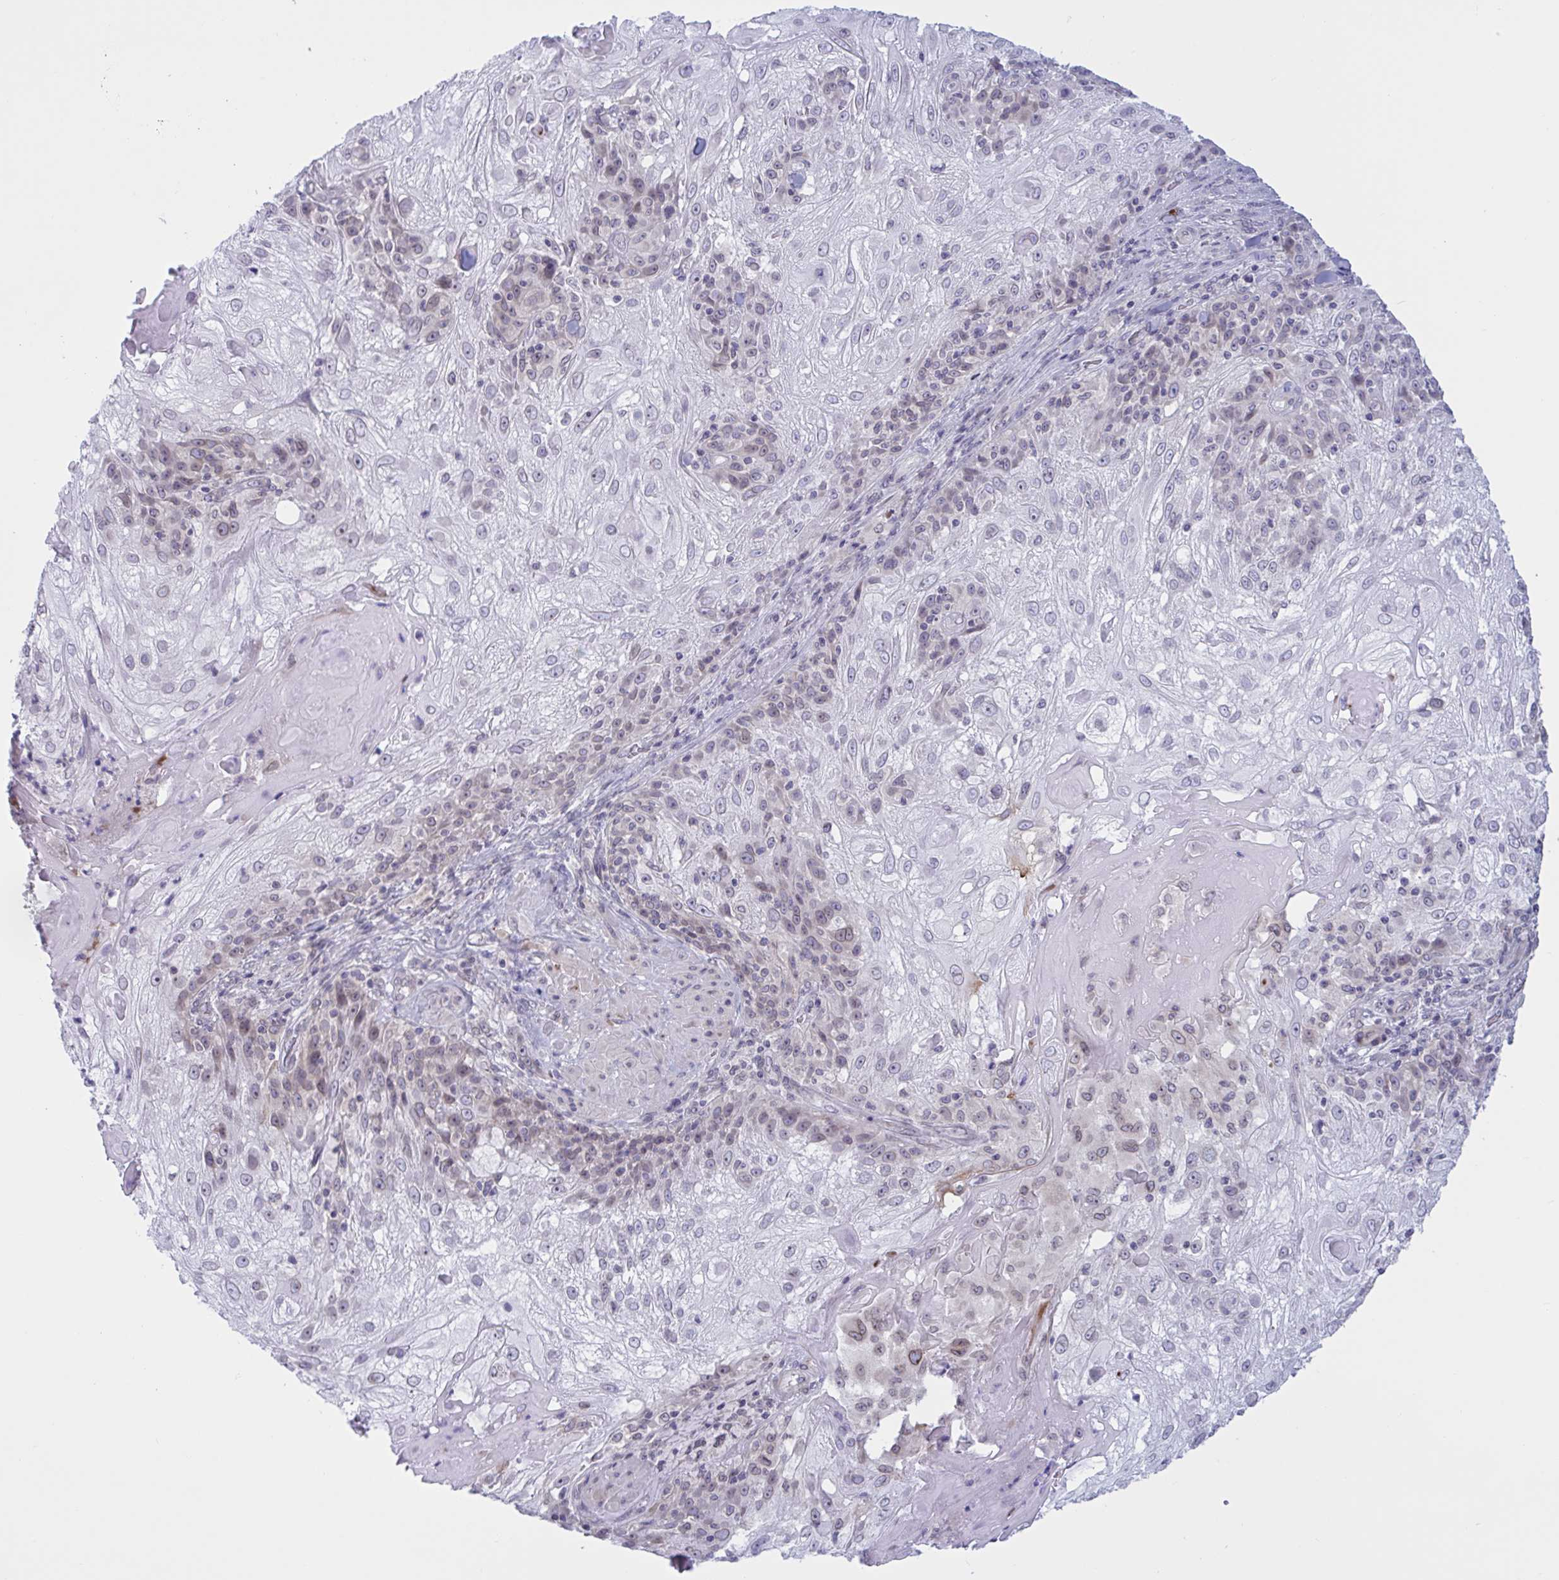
{"staining": {"intensity": "weak", "quantity": "<25%", "location": "nuclear"}, "tissue": "skin cancer", "cell_type": "Tumor cells", "image_type": "cancer", "snomed": [{"axis": "morphology", "description": "Normal tissue, NOS"}, {"axis": "morphology", "description": "Squamous cell carcinoma, NOS"}, {"axis": "topography", "description": "Skin"}], "caption": "Tumor cells are negative for protein expression in human skin cancer (squamous cell carcinoma). Brightfield microscopy of immunohistochemistry (IHC) stained with DAB (brown) and hematoxylin (blue), captured at high magnification.", "gene": "DOCK11", "patient": {"sex": "female", "age": 83}}